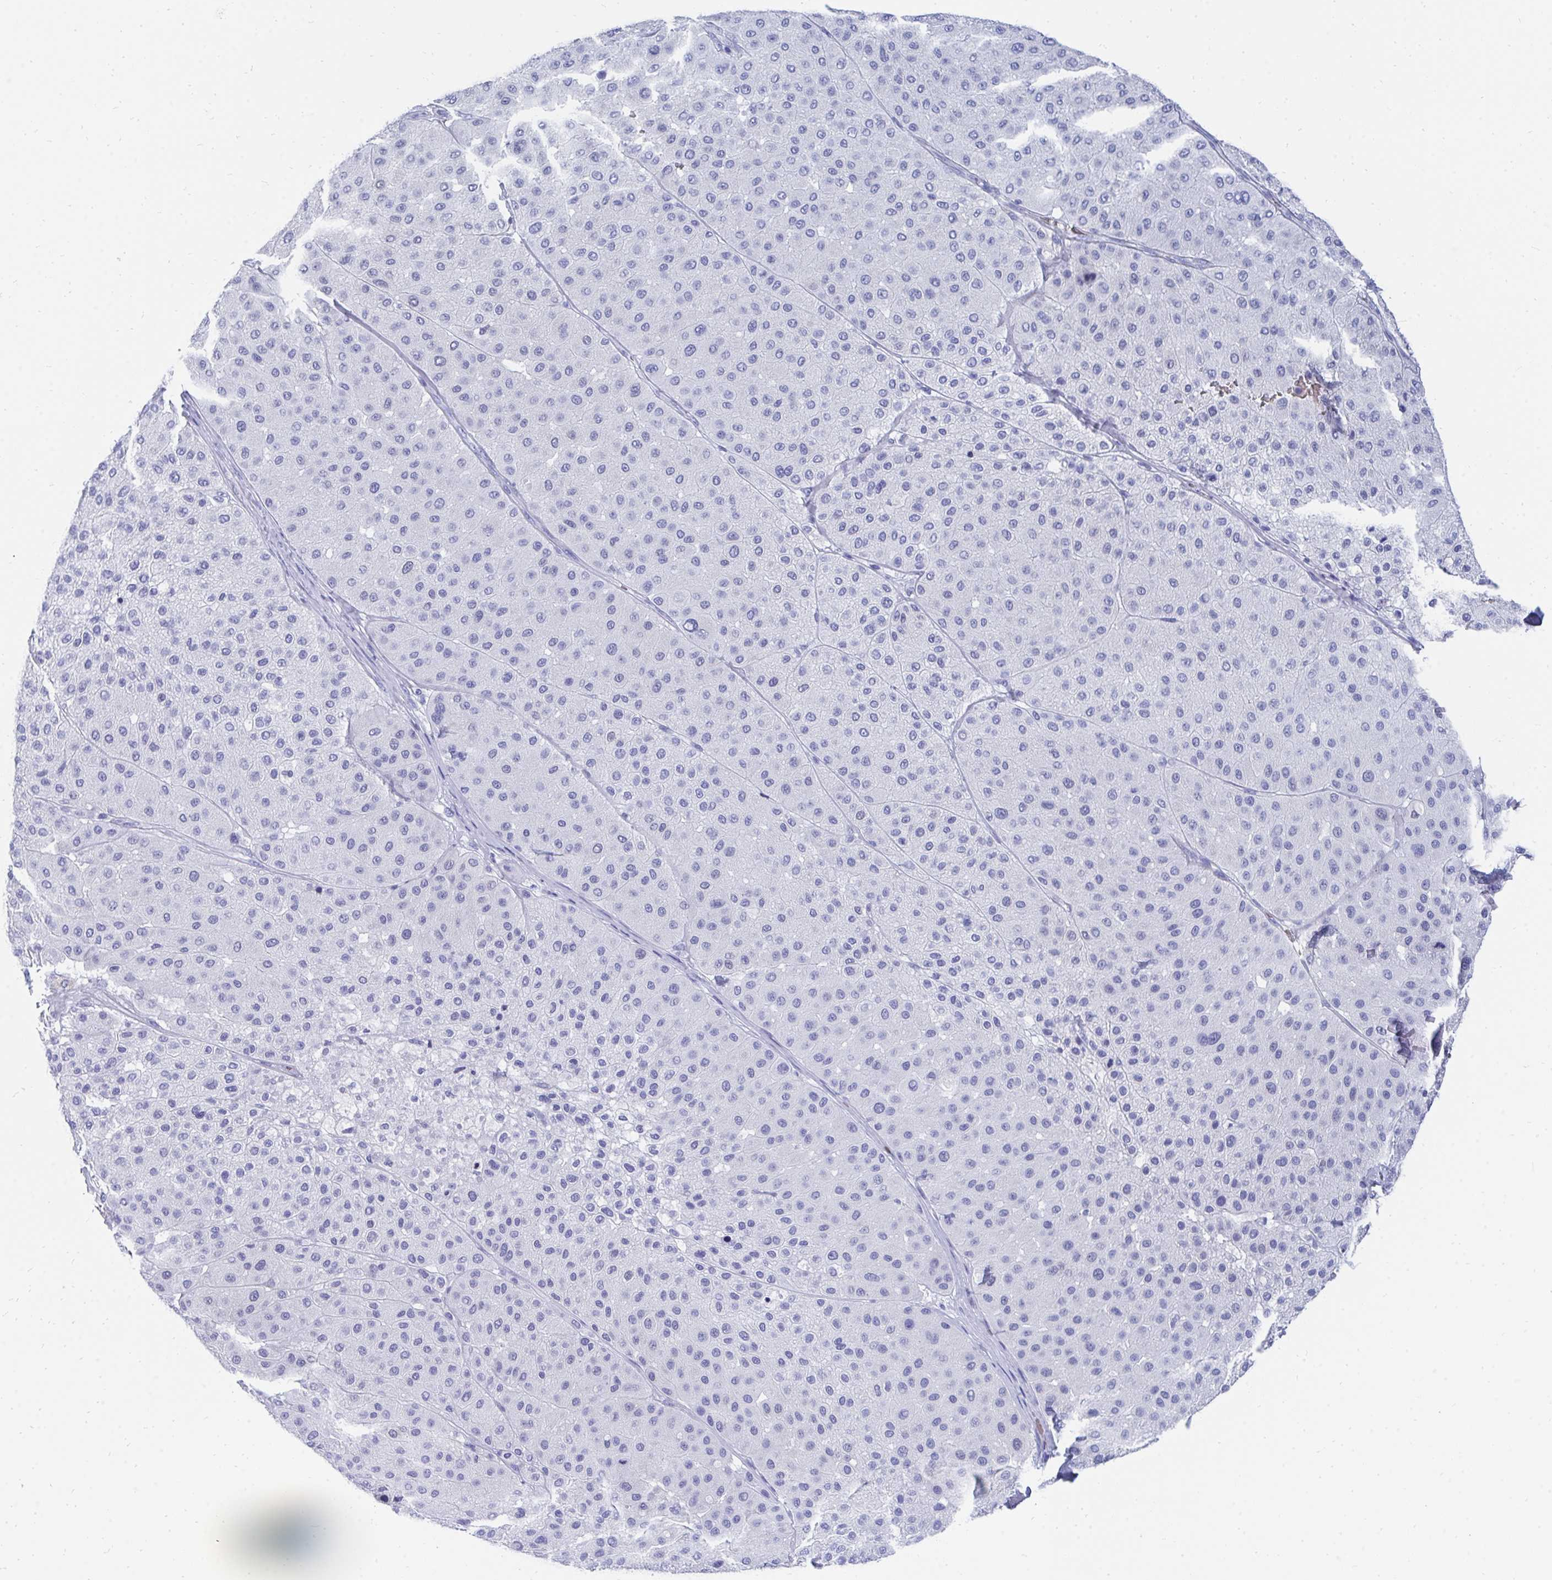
{"staining": {"intensity": "negative", "quantity": "none", "location": "none"}, "tissue": "melanoma", "cell_type": "Tumor cells", "image_type": "cancer", "snomed": [{"axis": "morphology", "description": "Malignant melanoma, Metastatic site"}, {"axis": "topography", "description": "Smooth muscle"}], "caption": "Tumor cells show no significant protein expression in malignant melanoma (metastatic site).", "gene": "MROH2B", "patient": {"sex": "male", "age": 41}}